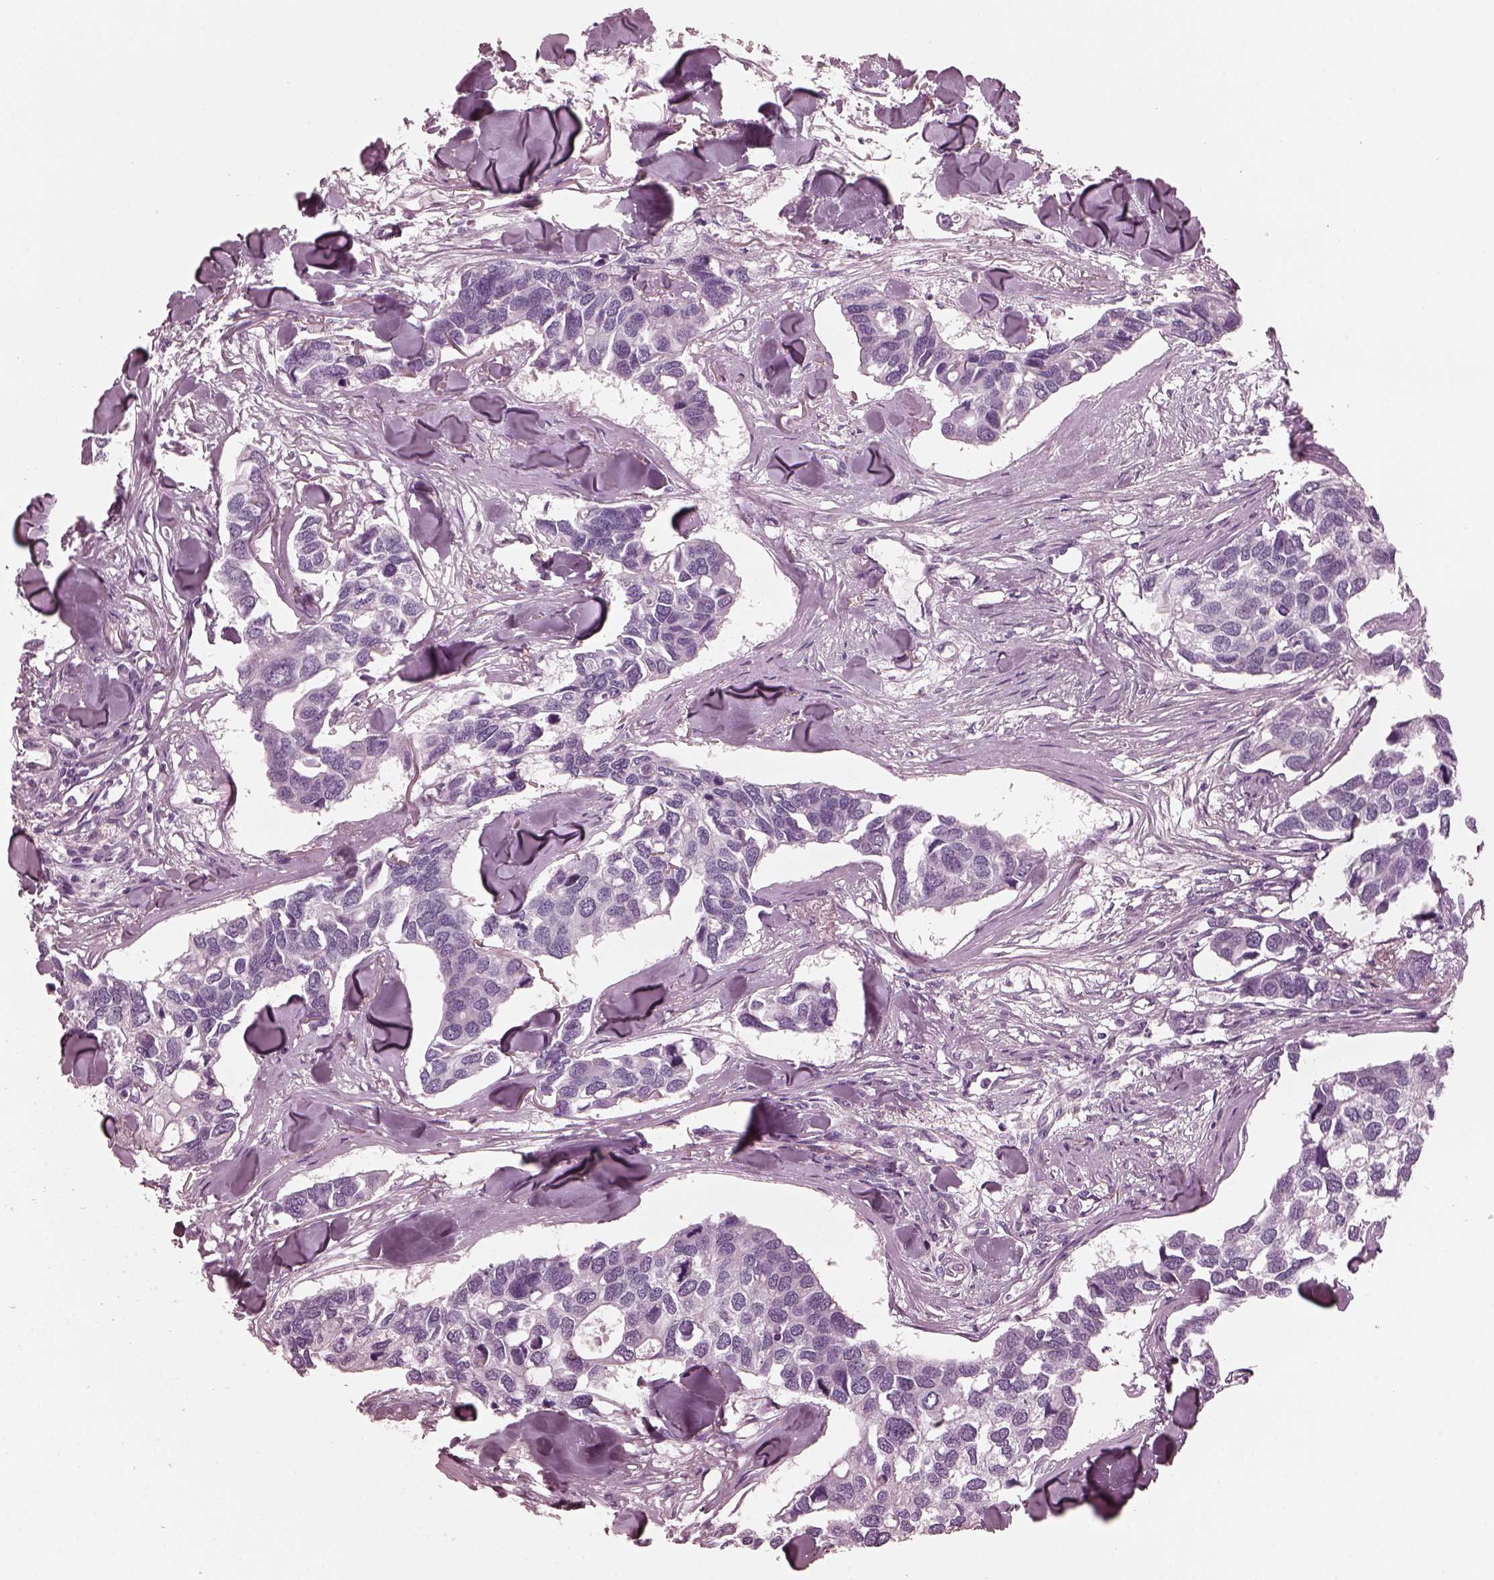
{"staining": {"intensity": "negative", "quantity": "none", "location": "none"}, "tissue": "breast cancer", "cell_type": "Tumor cells", "image_type": "cancer", "snomed": [{"axis": "morphology", "description": "Duct carcinoma"}, {"axis": "topography", "description": "Breast"}], "caption": "The photomicrograph reveals no significant staining in tumor cells of breast cancer (intraductal carcinoma).", "gene": "CGA", "patient": {"sex": "female", "age": 83}}